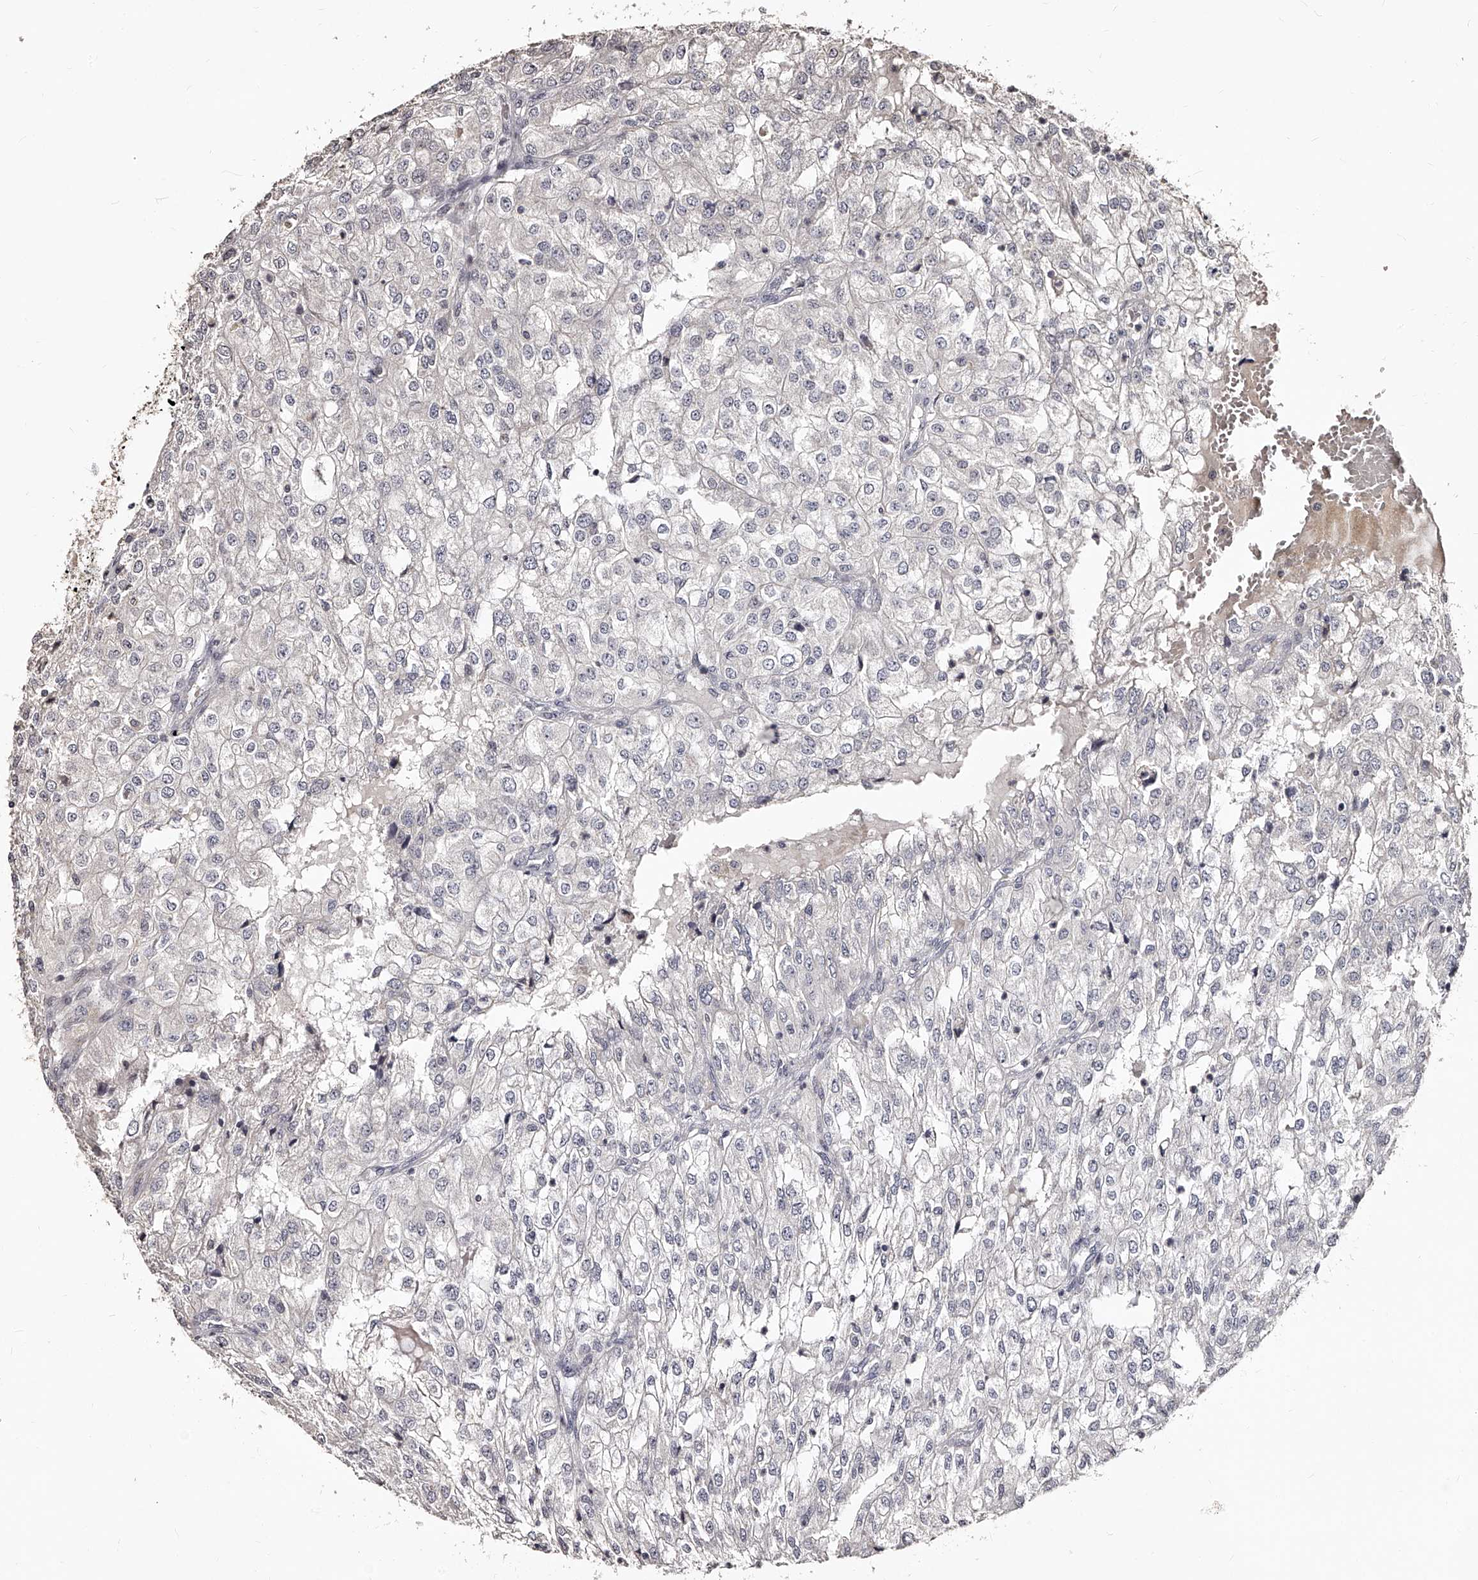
{"staining": {"intensity": "negative", "quantity": "none", "location": "none"}, "tissue": "renal cancer", "cell_type": "Tumor cells", "image_type": "cancer", "snomed": [{"axis": "morphology", "description": "Adenocarcinoma, NOS"}, {"axis": "topography", "description": "Kidney"}], "caption": "This is an immunohistochemistry (IHC) micrograph of human renal cancer (adenocarcinoma). There is no staining in tumor cells.", "gene": "TSHR", "patient": {"sex": "female", "age": 54}}